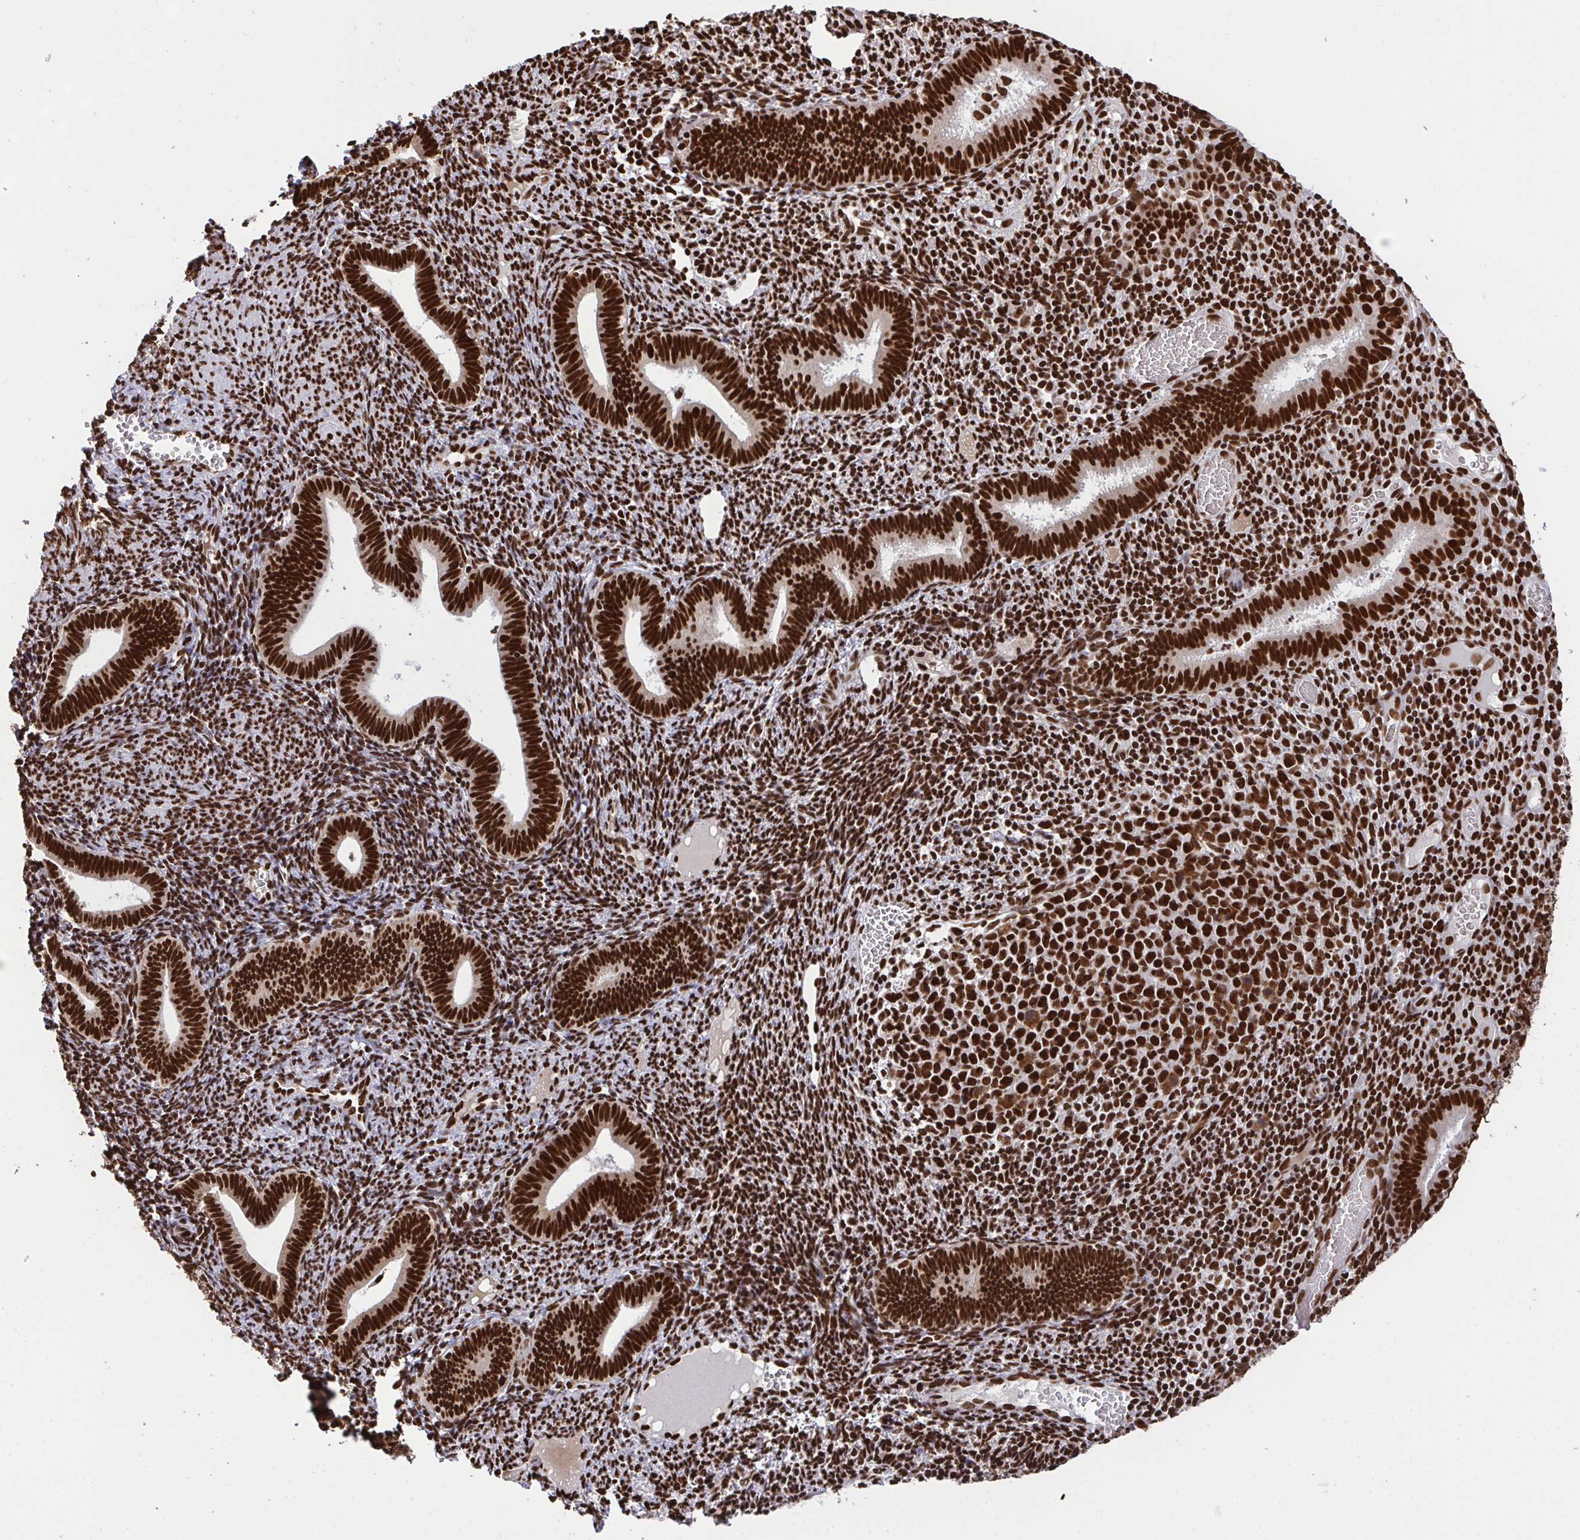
{"staining": {"intensity": "strong", "quantity": ">75%", "location": "nuclear"}, "tissue": "endometrium", "cell_type": "Cells in endometrial stroma", "image_type": "normal", "snomed": [{"axis": "morphology", "description": "Normal tissue, NOS"}, {"axis": "topography", "description": "Endometrium"}], "caption": "Human endometrium stained for a protein (brown) exhibits strong nuclear positive positivity in approximately >75% of cells in endometrial stroma.", "gene": "ENSG00000268083", "patient": {"sex": "female", "age": 41}}